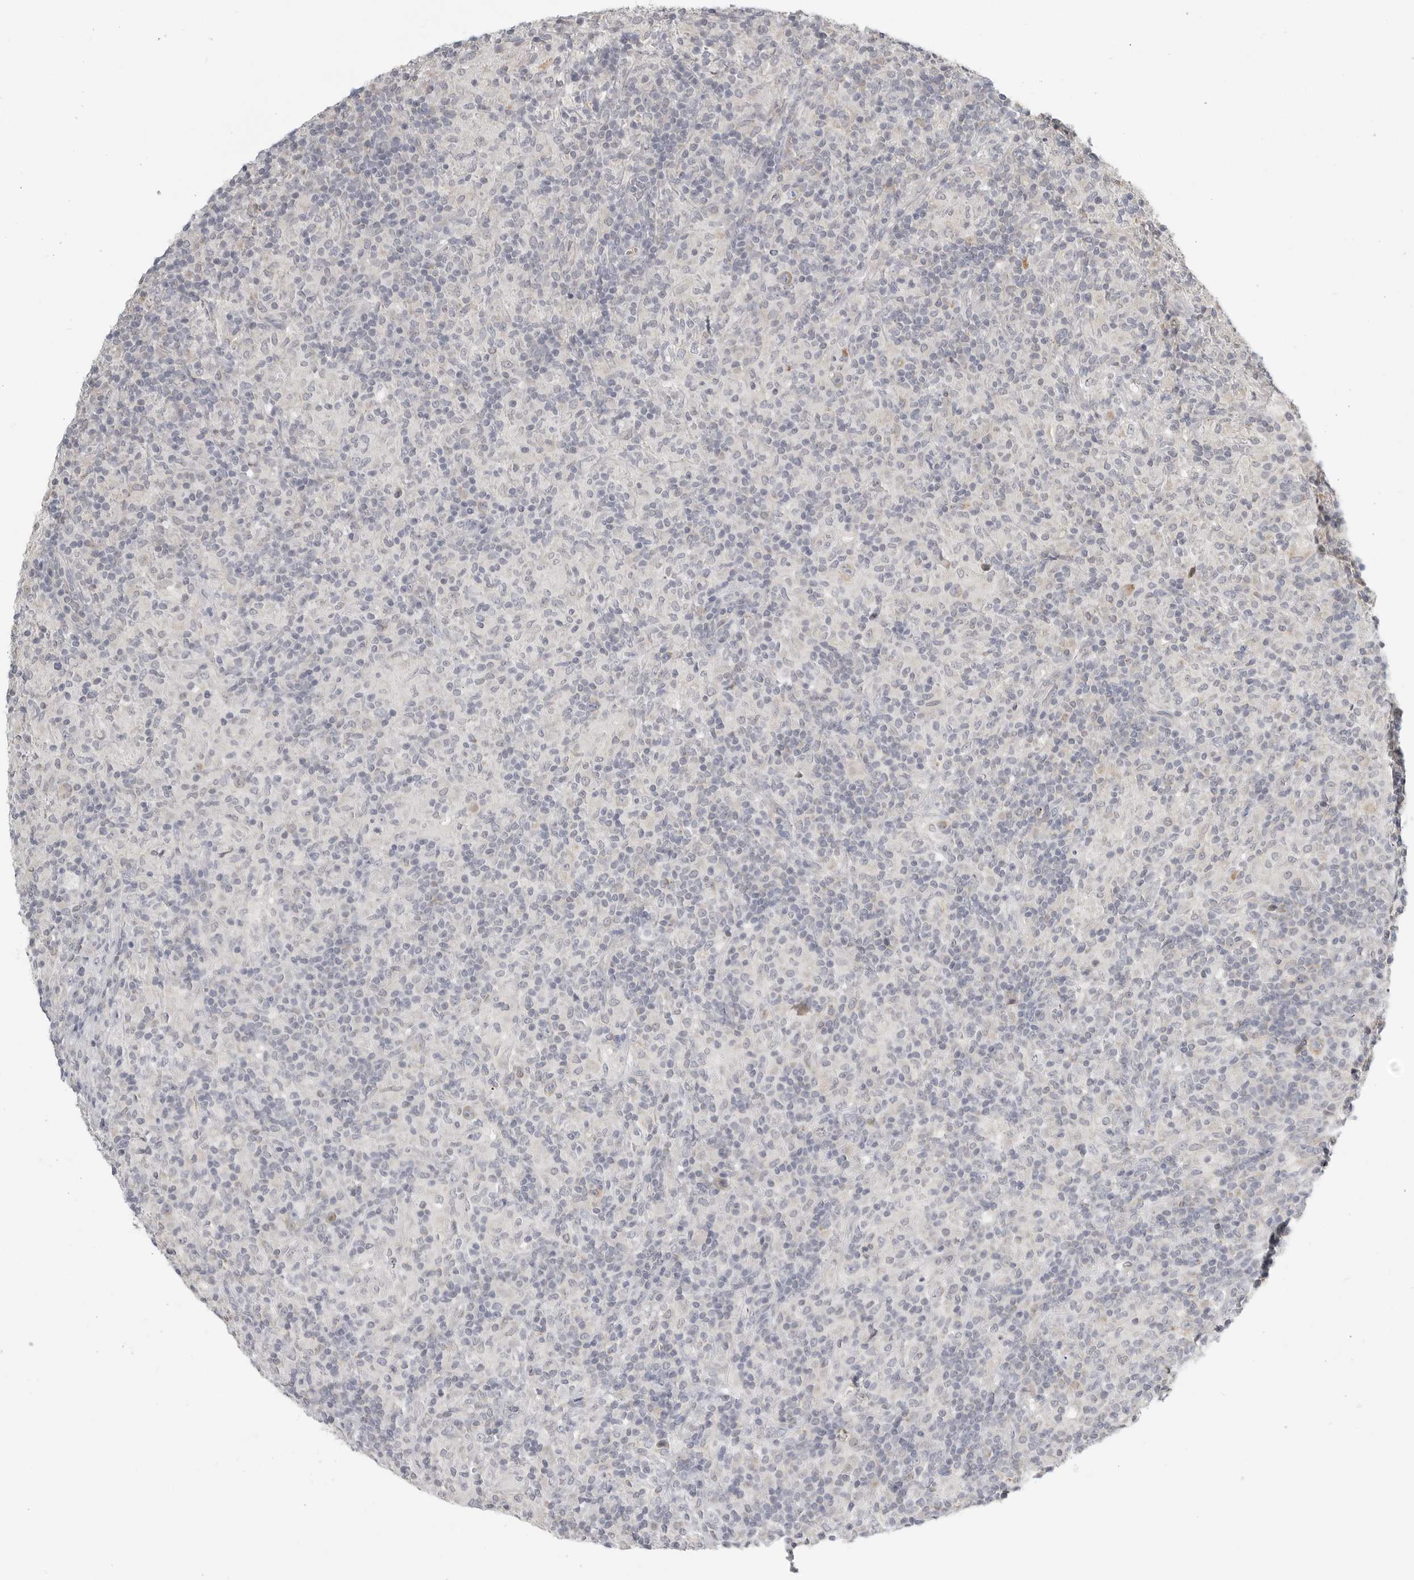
{"staining": {"intensity": "weak", "quantity": "25%-75%", "location": "cytoplasmic/membranous"}, "tissue": "lymphoma", "cell_type": "Tumor cells", "image_type": "cancer", "snomed": [{"axis": "morphology", "description": "Hodgkin's disease, NOS"}, {"axis": "topography", "description": "Lymph node"}], "caption": "High-power microscopy captured an IHC micrograph of lymphoma, revealing weak cytoplasmic/membranous staining in about 25%-75% of tumor cells. (brown staining indicates protein expression, while blue staining denotes nuclei).", "gene": "IL12RB2", "patient": {"sex": "male", "age": 70}}